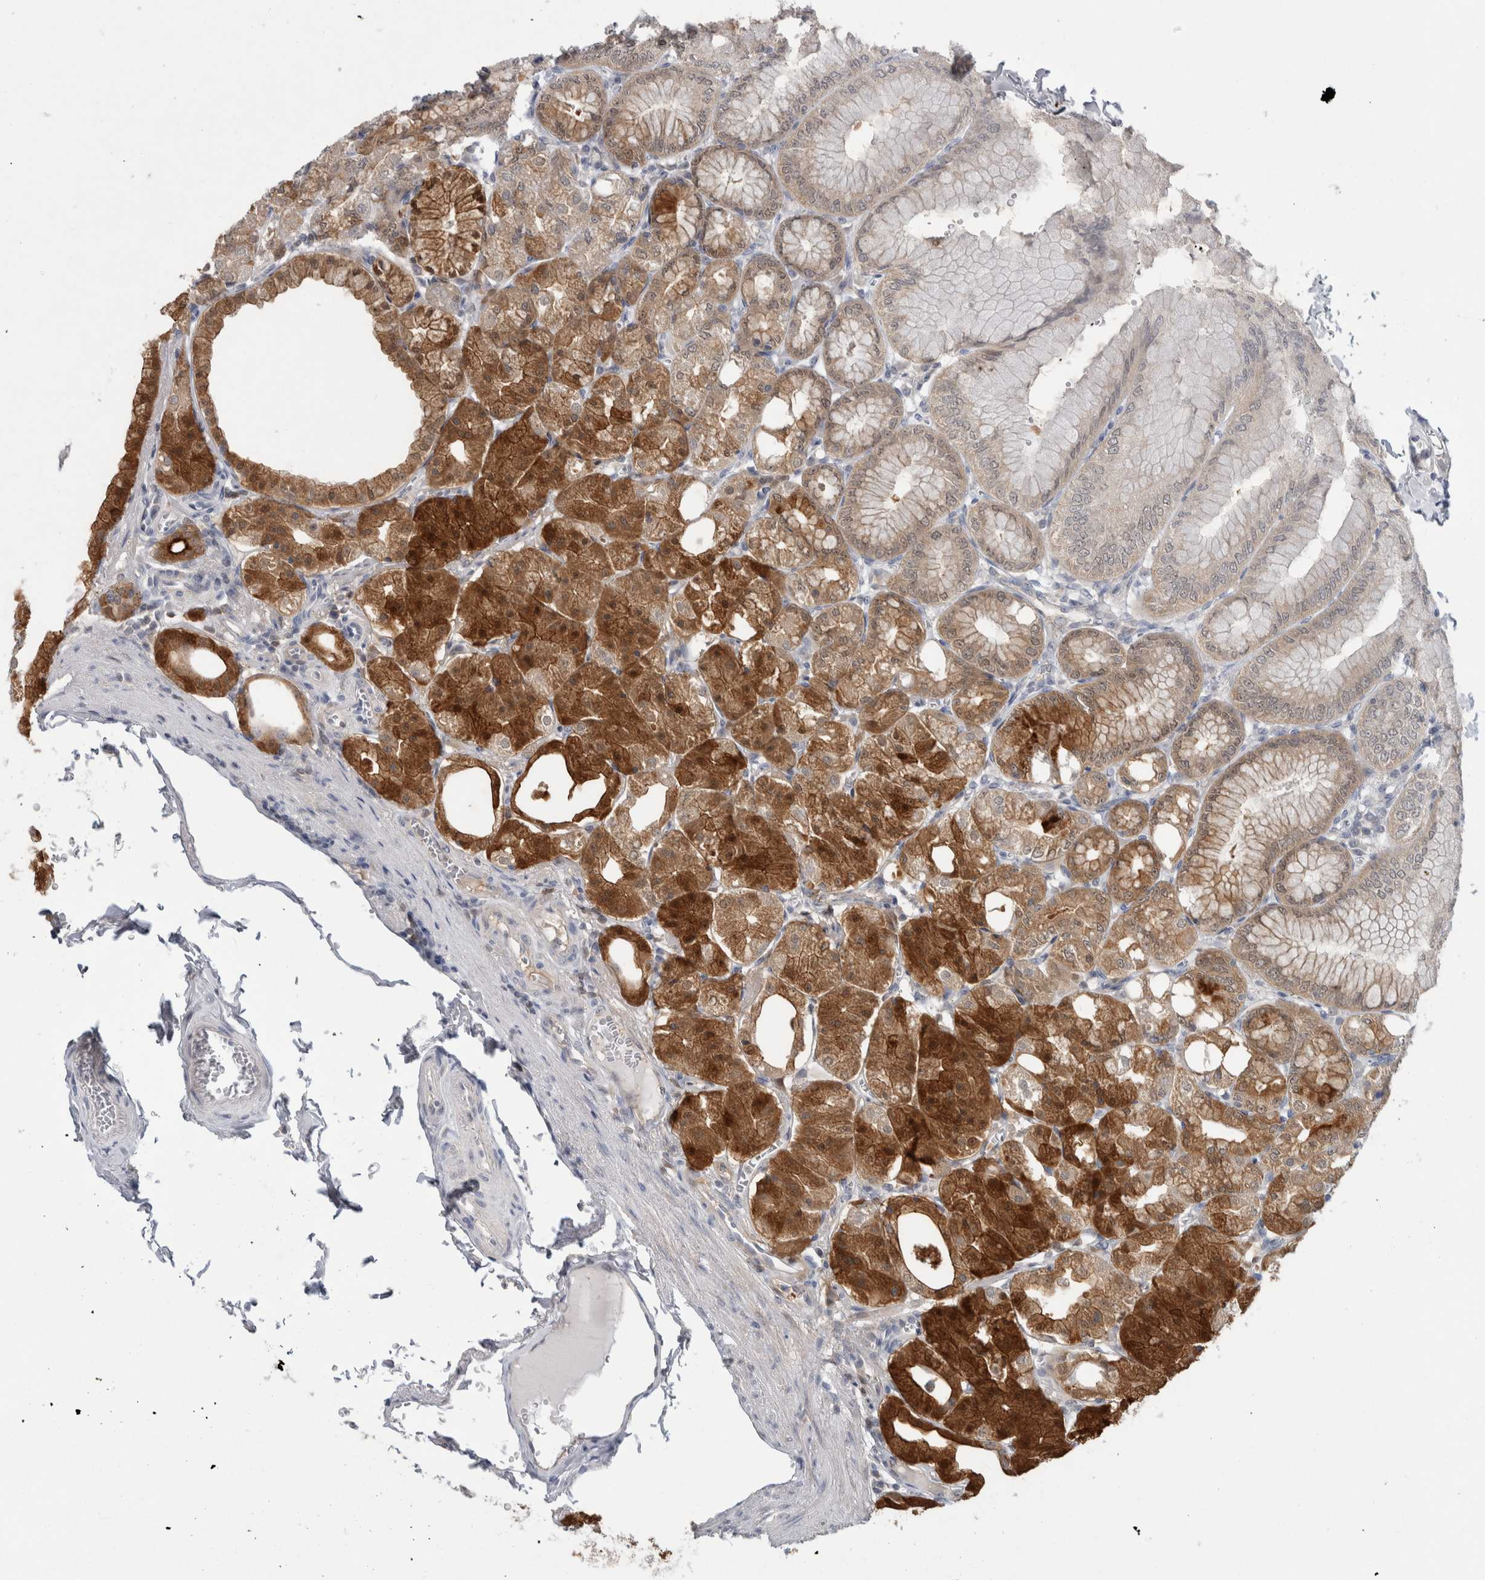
{"staining": {"intensity": "strong", "quantity": "25%-75%", "location": "cytoplasmic/membranous,nuclear"}, "tissue": "stomach", "cell_type": "Glandular cells", "image_type": "normal", "snomed": [{"axis": "morphology", "description": "Normal tissue, NOS"}, {"axis": "topography", "description": "Stomach, lower"}], "caption": "High-power microscopy captured an IHC image of benign stomach, revealing strong cytoplasmic/membranous,nuclear staining in approximately 25%-75% of glandular cells.", "gene": "CASP6", "patient": {"sex": "male", "age": 71}}